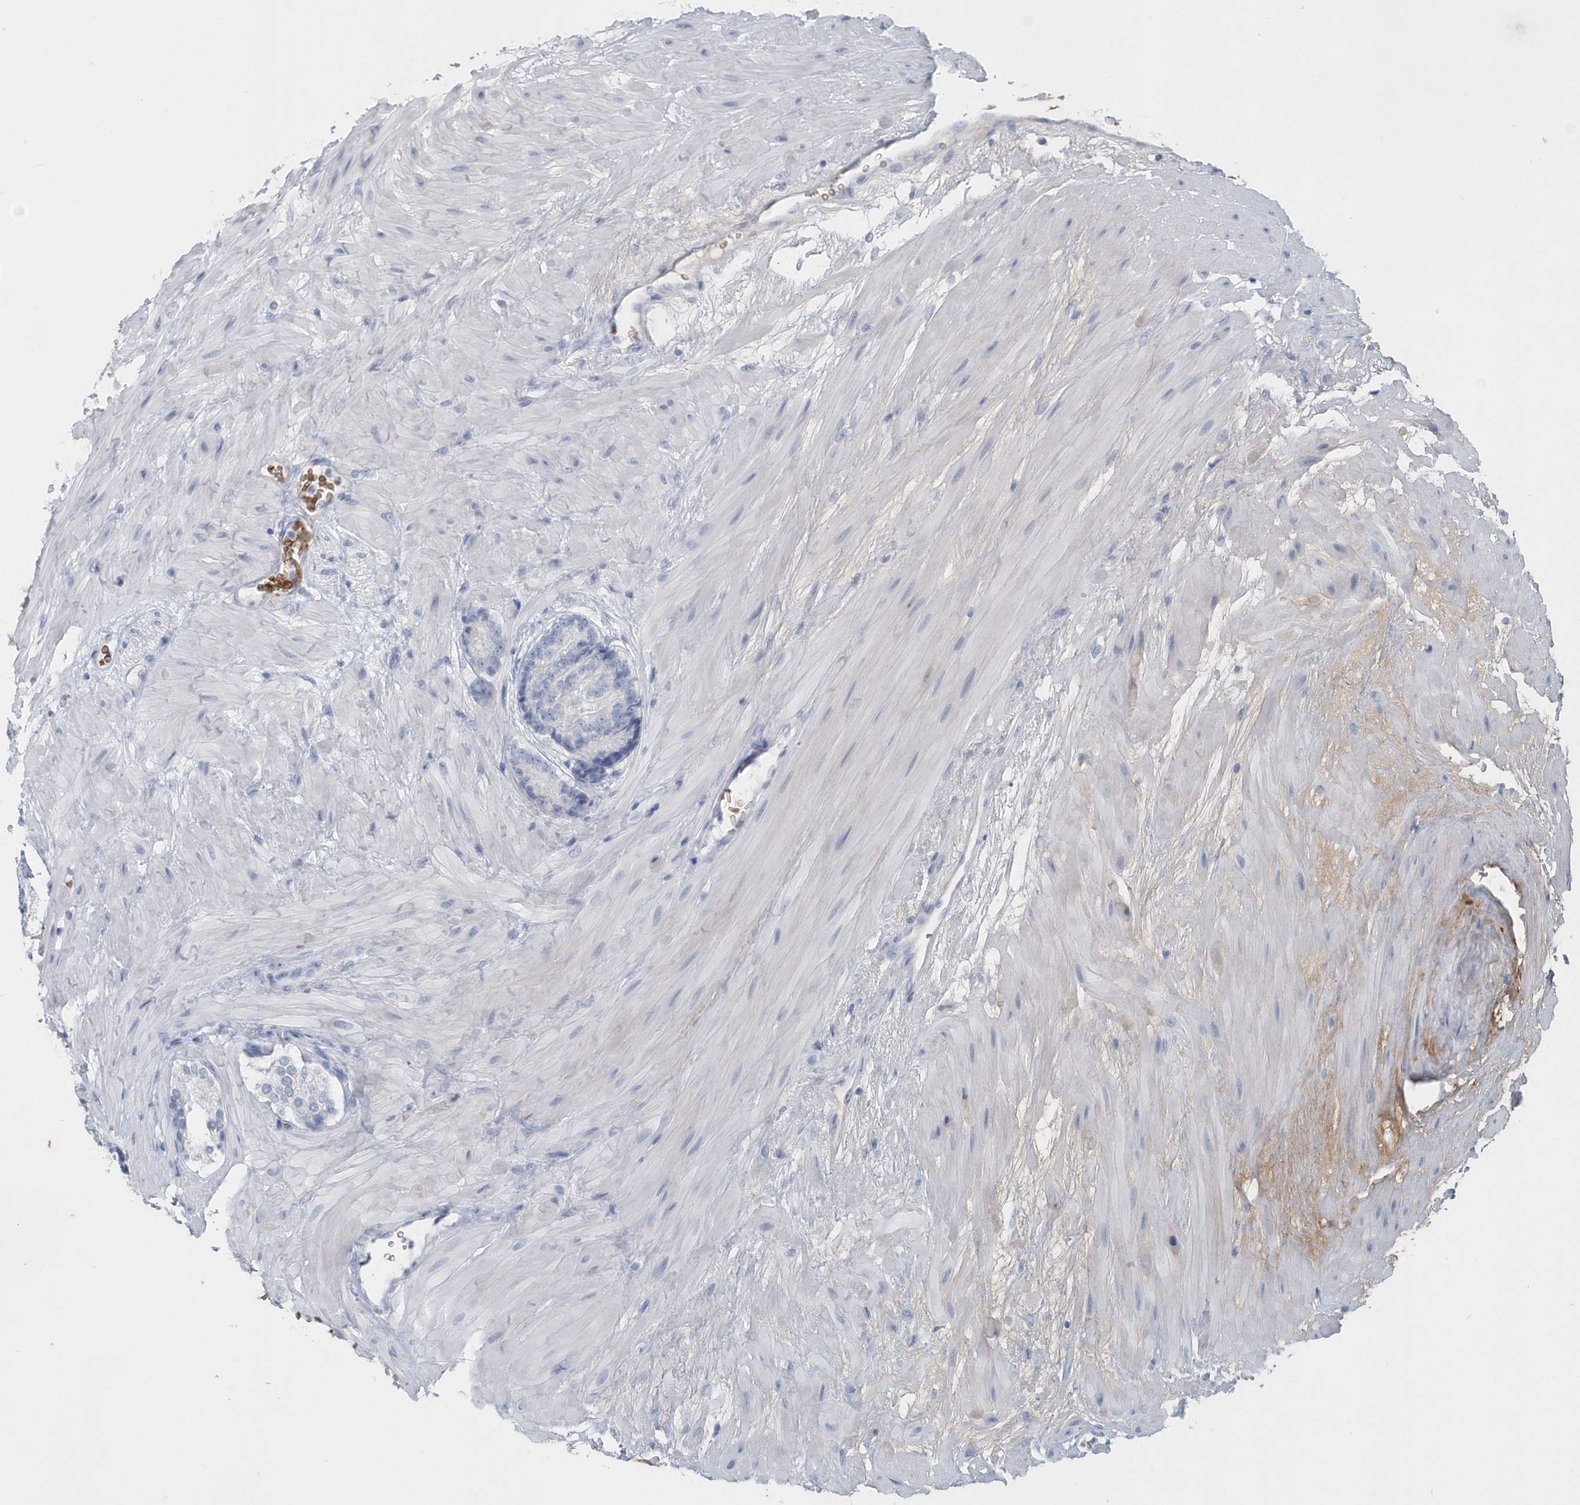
{"staining": {"intensity": "negative", "quantity": "none", "location": "none"}, "tissue": "prostate cancer", "cell_type": "Tumor cells", "image_type": "cancer", "snomed": [{"axis": "morphology", "description": "Adenocarcinoma, High grade"}, {"axis": "topography", "description": "Prostate"}], "caption": "Protein analysis of prostate cancer shows no significant expression in tumor cells. (Stains: DAB (3,3'-diaminobenzidine) immunohistochemistry with hematoxylin counter stain, Microscopy: brightfield microscopy at high magnification).", "gene": "HBA2", "patient": {"sex": "male", "age": 61}}